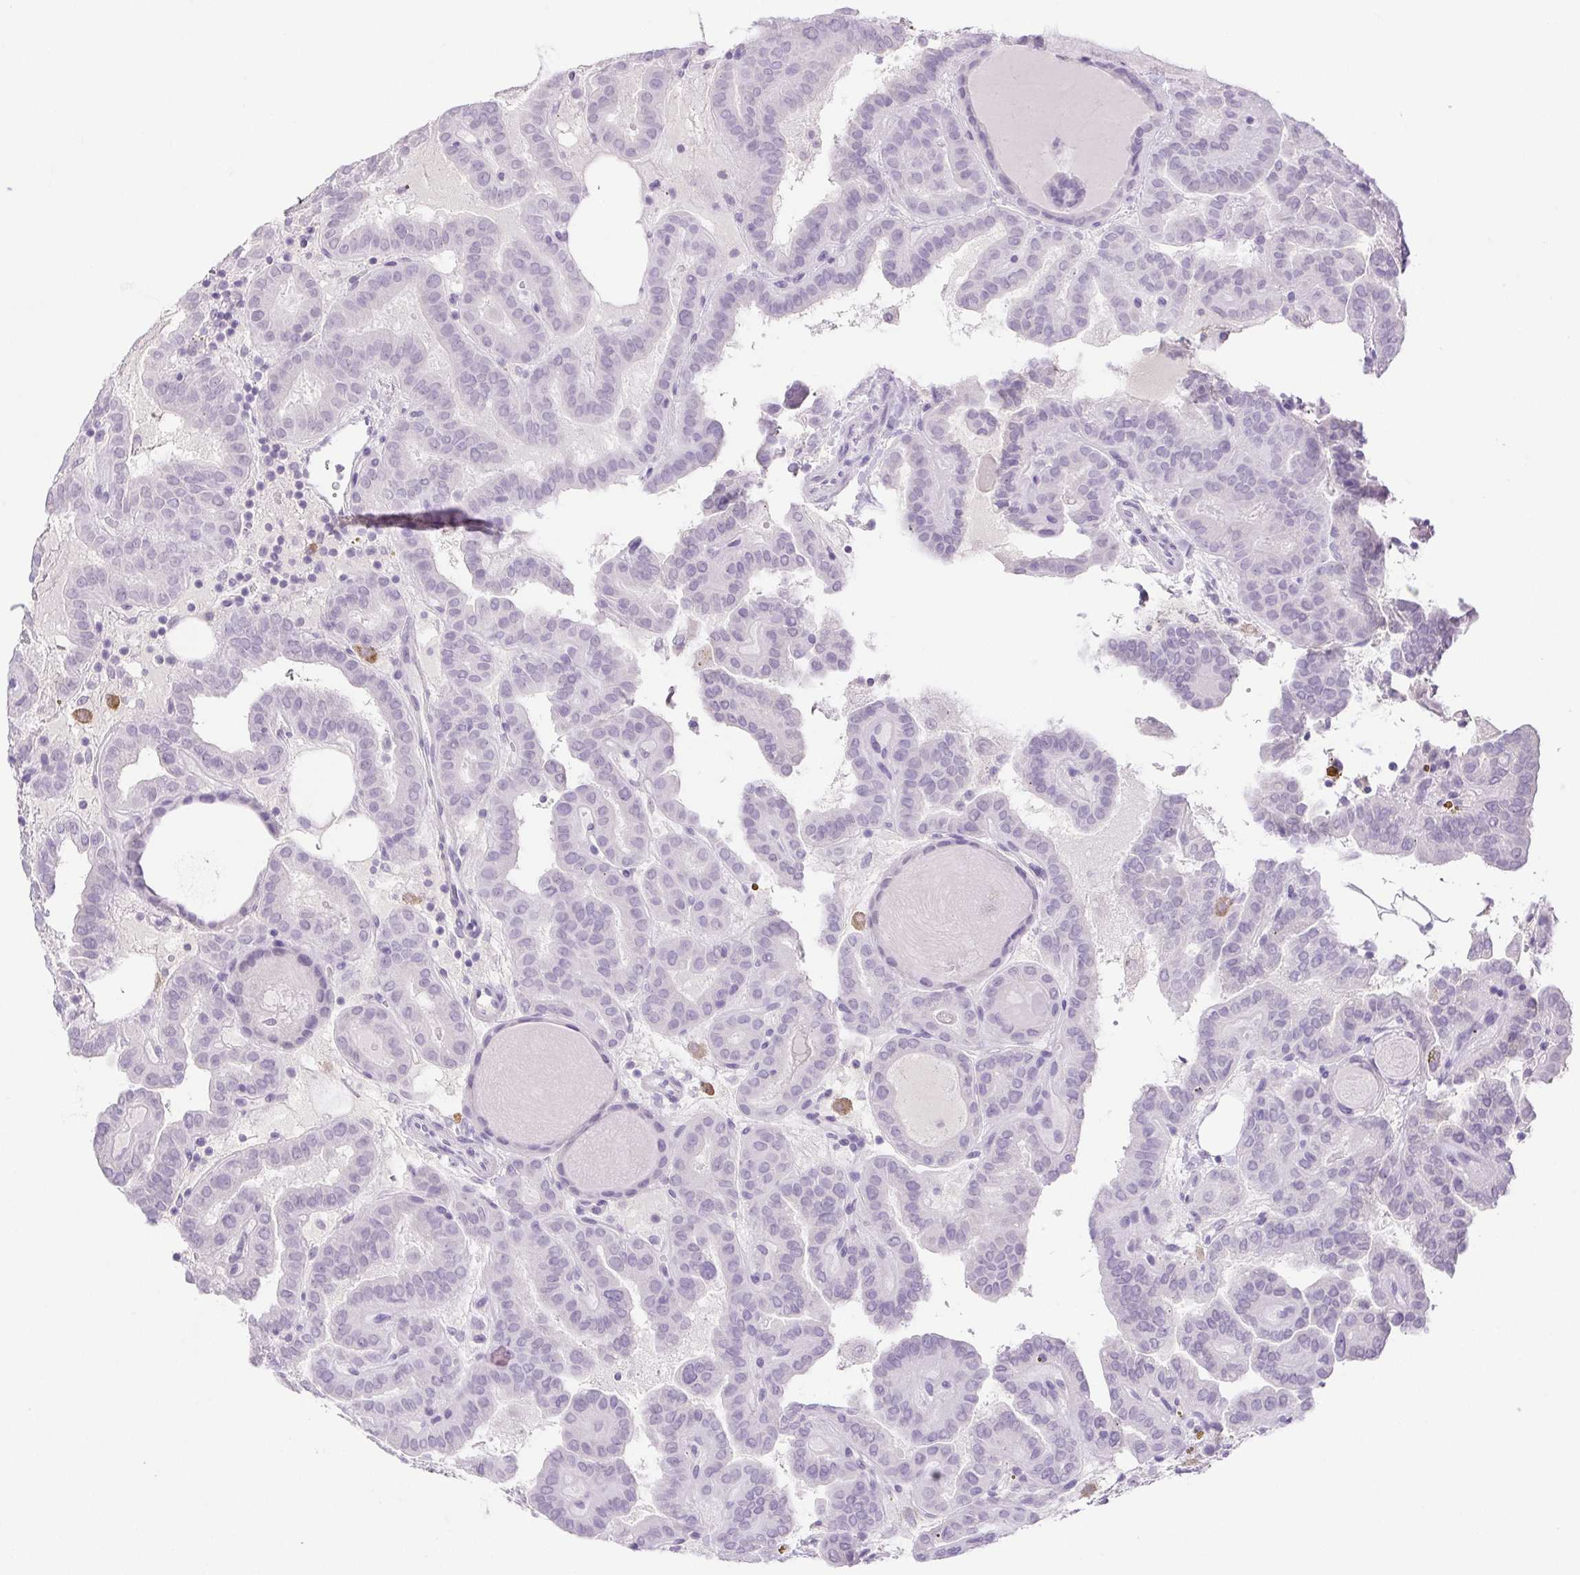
{"staining": {"intensity": "negative", "quantity": "none", "location": "none"}, "tissue": "thyroid cancer", "cell_type": "Tumor cells", "image_type": "cancer", "snomed": [{"axis": "morphology", "description": "Papillary adenocarcinoma, NOS"}, {"axis": "topography", "description": "Thyroid gland"}], "caption": "An IHC image of thyroid papillary adenocarcinoma is shown. There is no staining in tumor cells of thyroid papillary adenocarcinoma. Brightfield microscopy of IHC stained with DAB (3,3'-diaminobenzidine) (brown) and hematoxylin (blue), captured at high magnification.", "gene": "PAPPA2", "patient": {"sex": "female", "age": 46}}